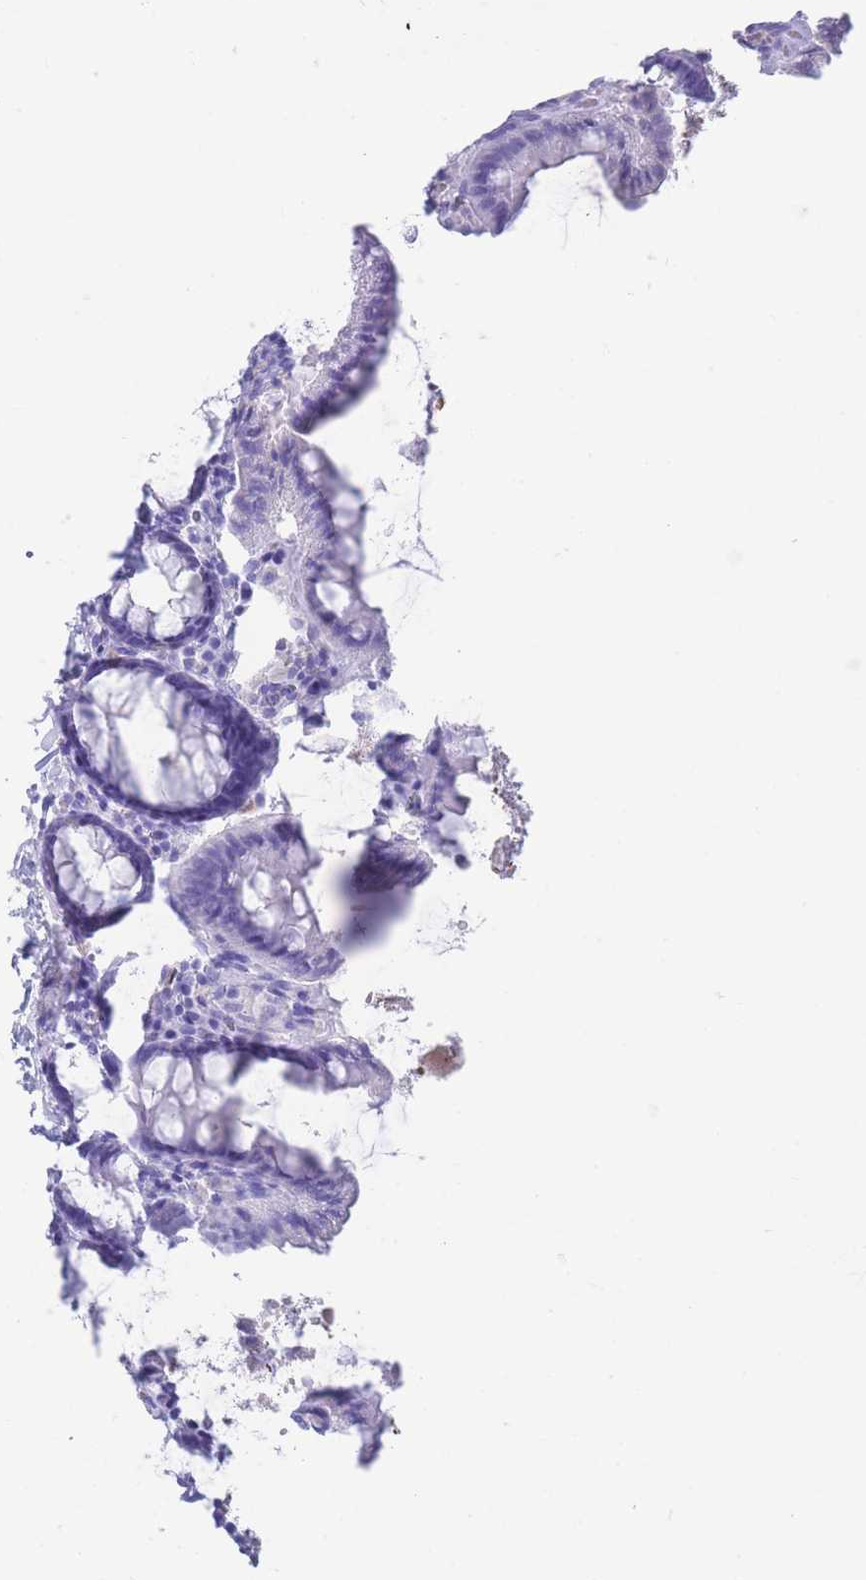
{"staining": {"intensity": "negative", "quantity": "none", "location": "none"}, "tissue": "colon", "cell_type": "Endothelial cells", "image_type": "normal", "snomed": [{"axis": "morphology", "description": "Normal tissue, NOS"}, {"axis": "topography", "description": "Colon"}], "caption": "Immunohistochemistry (IHC) of benign human colon displays no staining in endothelial cells. (DAB (3,3'-diaminobenzidine) IHC visualized using brightfield microscopy, high magnification).", "gene": "SLCO1B1", "patient": {"sex": "male", "age": 84}}